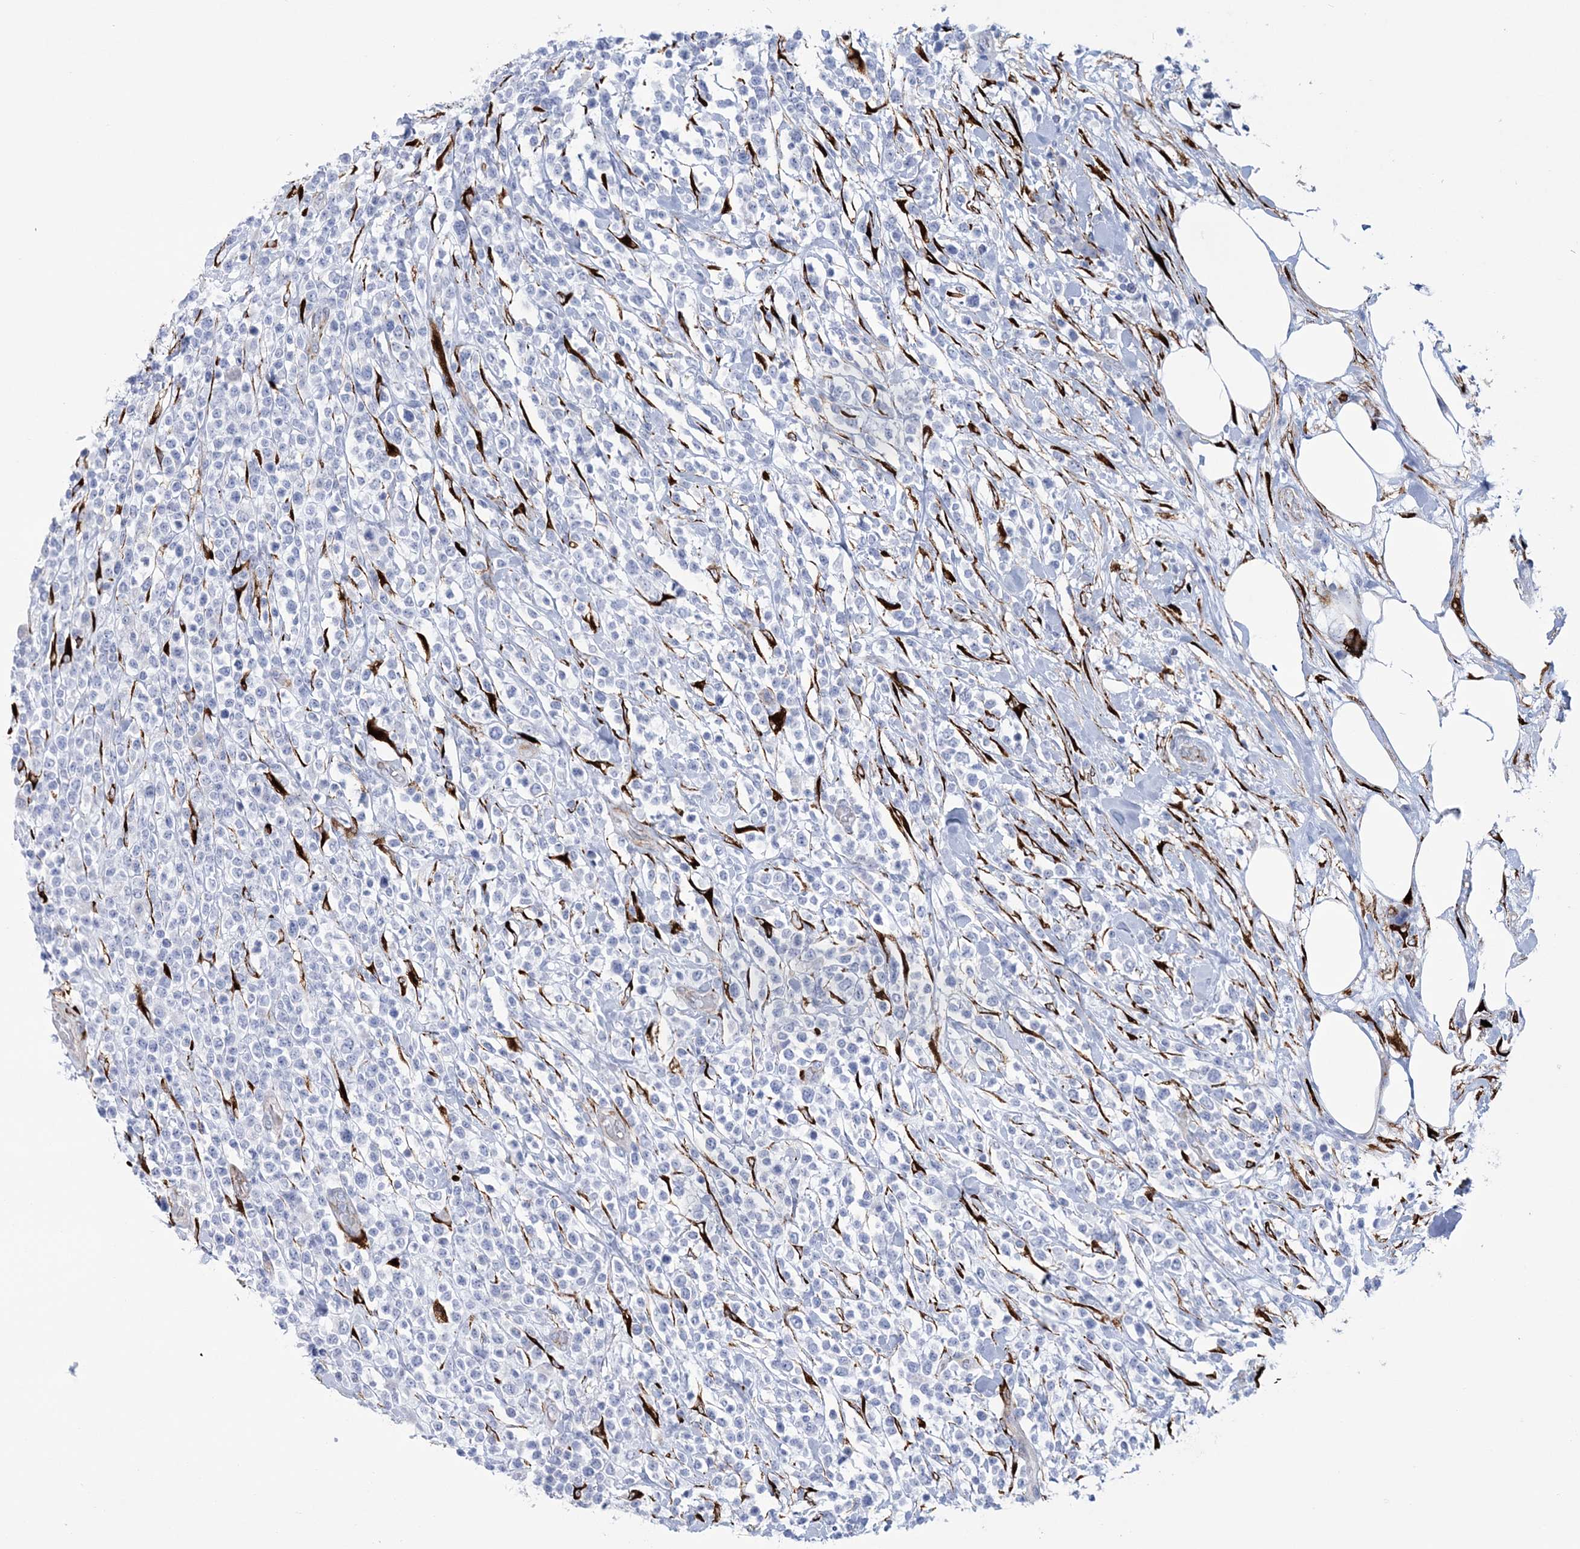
{"staining": {"intensity": "negative", "quantity": "none", "location": "none"}, "tissue": "lymphoma", "cell_type": "Tumor cells", "image_type": "cancer", "snomed": [{"axis": "morphology", "description": "Malignant lymphoma, non-Hodgkin's type, High grade"}, {"axis": "topography", "description": "Colon"}], "caption": "A micrograph of human lymphoma is negative for staining in tumor cells. (Immunohistochemistry, brightfield microscopy, high magnification).", "gene": "RAB11FIP5", "patient": {"sex": "female", "age": 53}}